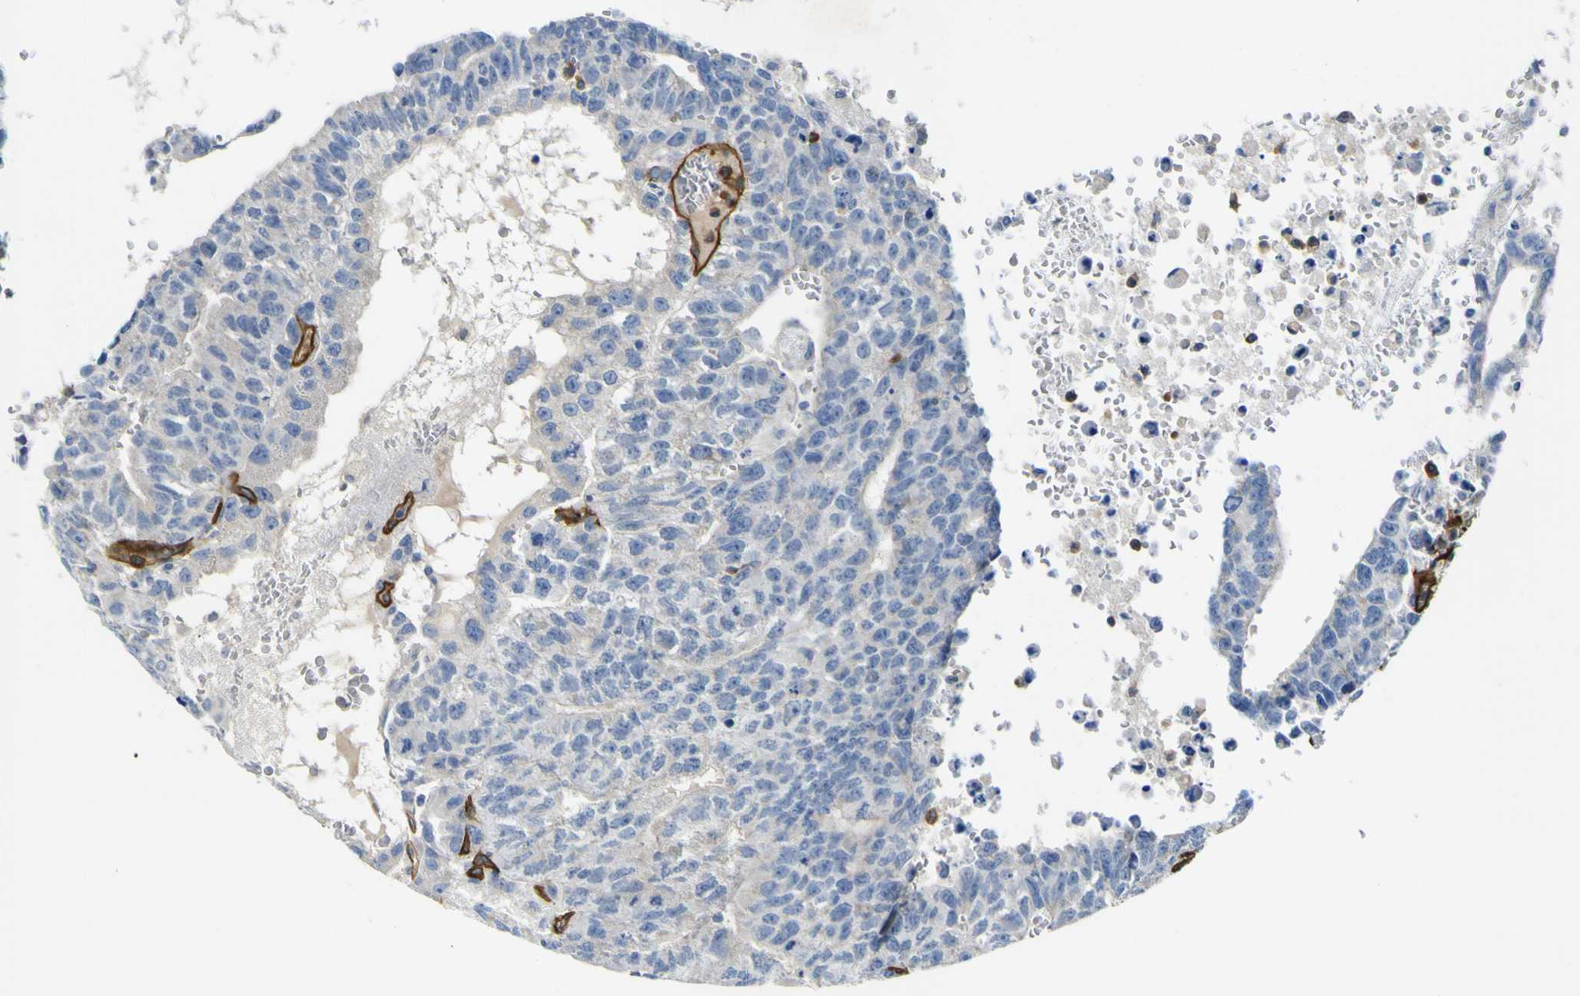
{"staining": {"intensity": "negative", "quantity": "none", "location": "none"}, "tissue": "testis cancer", "cell_type": "Tumor cells", "image_type": "cancer", "snomed": [{"axis": "morphology", "description": "Seminoma, NOS"}, {"axis": "morphology", "description": "Carcinoma, Embryonal, NOS"}, {"axis": "topography", "description": "Testis"}], "caption": "Testis seminoma stained for a protein using IHC exhibits no positivity tumor cells.", "gene": "CD93", "patient": {"sex": "male", "age": 52}}